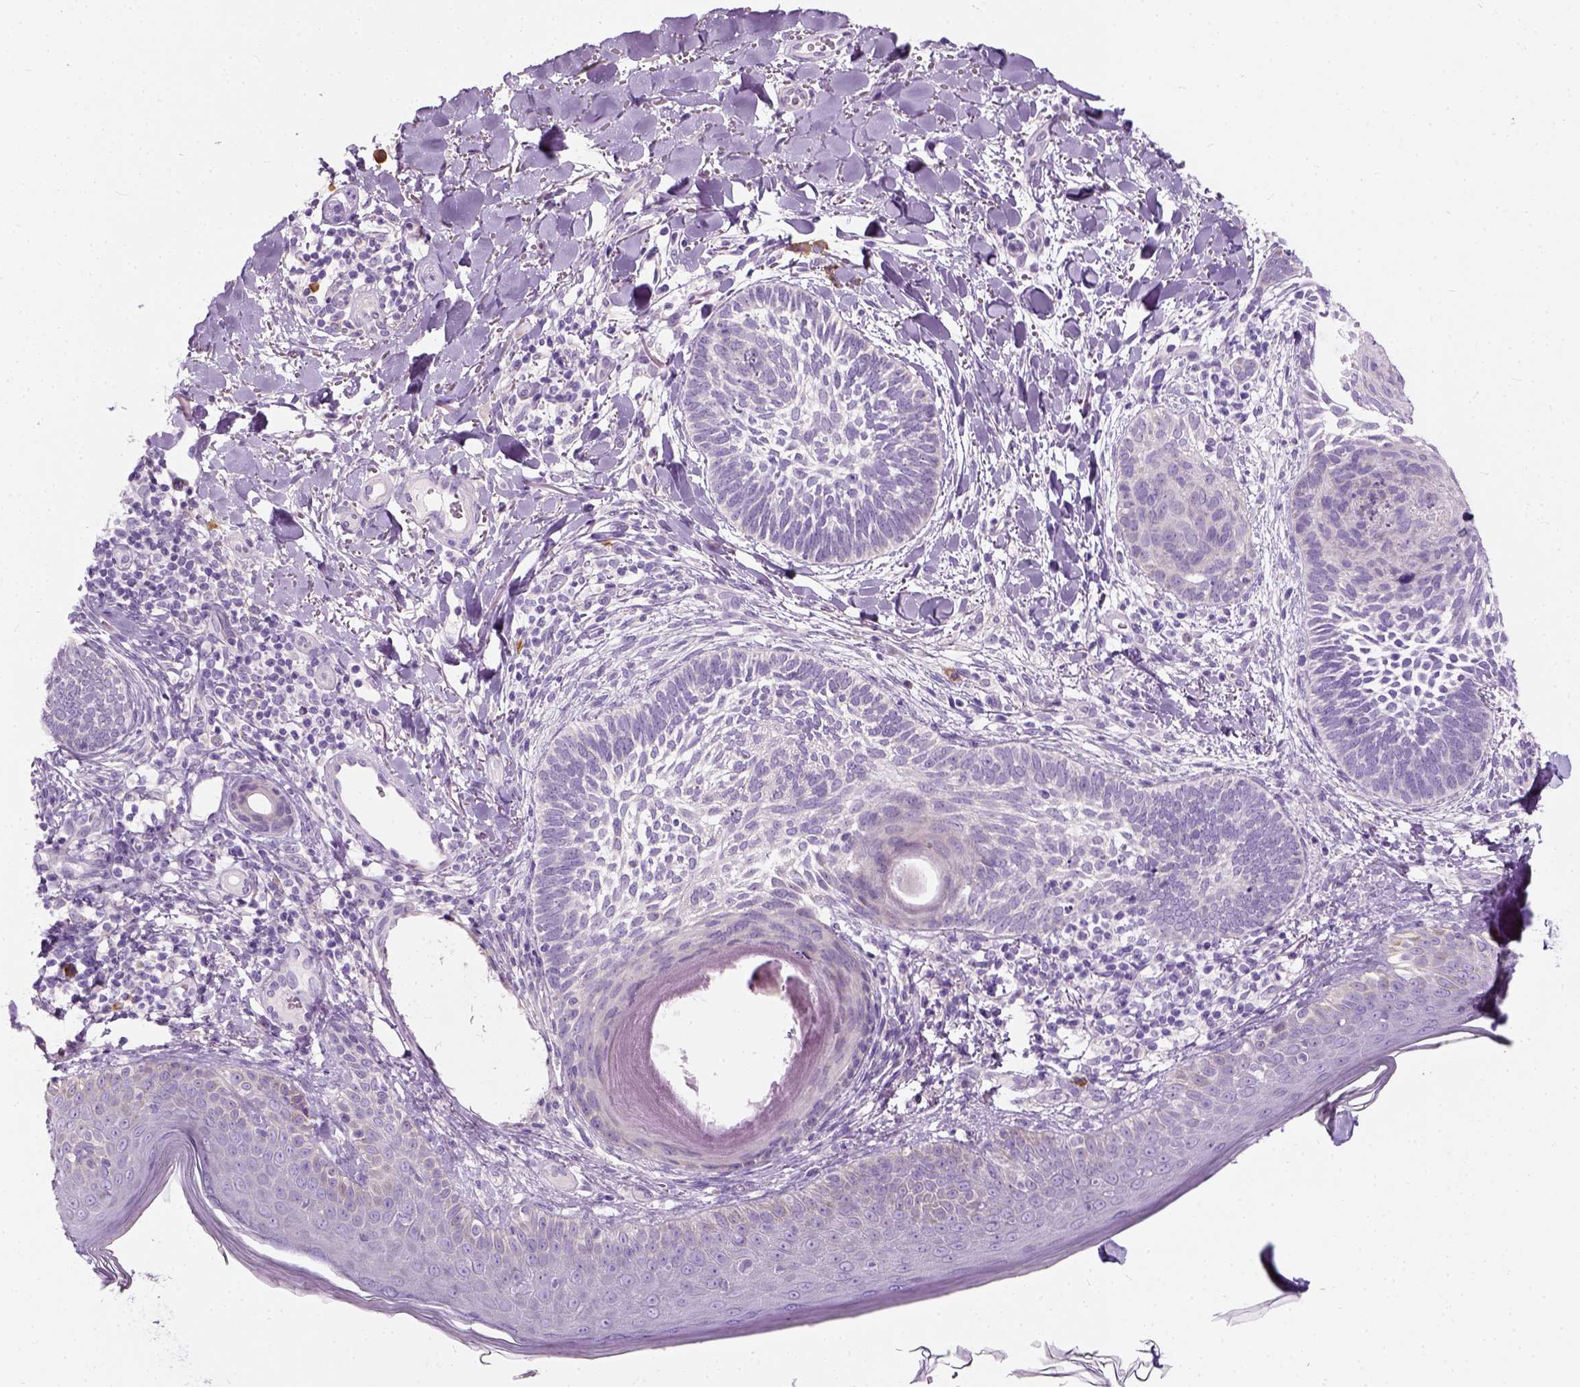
{"staining": {"intensity": "negative", "quantity": "none", "location": "none"}, "tissue": "skin cancer", "cell_type": "Tumor cells", "image_type": "cancer", "snomed": [{"axis": "morphology", "description": "Normal tissue, NOS"}, {"axis": "morphology", "description": "Basal cell carcinoma"}, {"axis": "topography", "description": "Skin"}], "caption": "This photomicrograph is of skin cancer stained with immunohistochemistry to label a protein in brown with the nuclei are counter-stained blue. There is no expression in tumor cells. (Stains: DAB immunohistochemistry (IHC) with hematoxylin counter stain, Microscopy: brightfield microscopy at high magnification).", "gene": "TRIM72", "patient": {"sex": "male", "age": 46}}